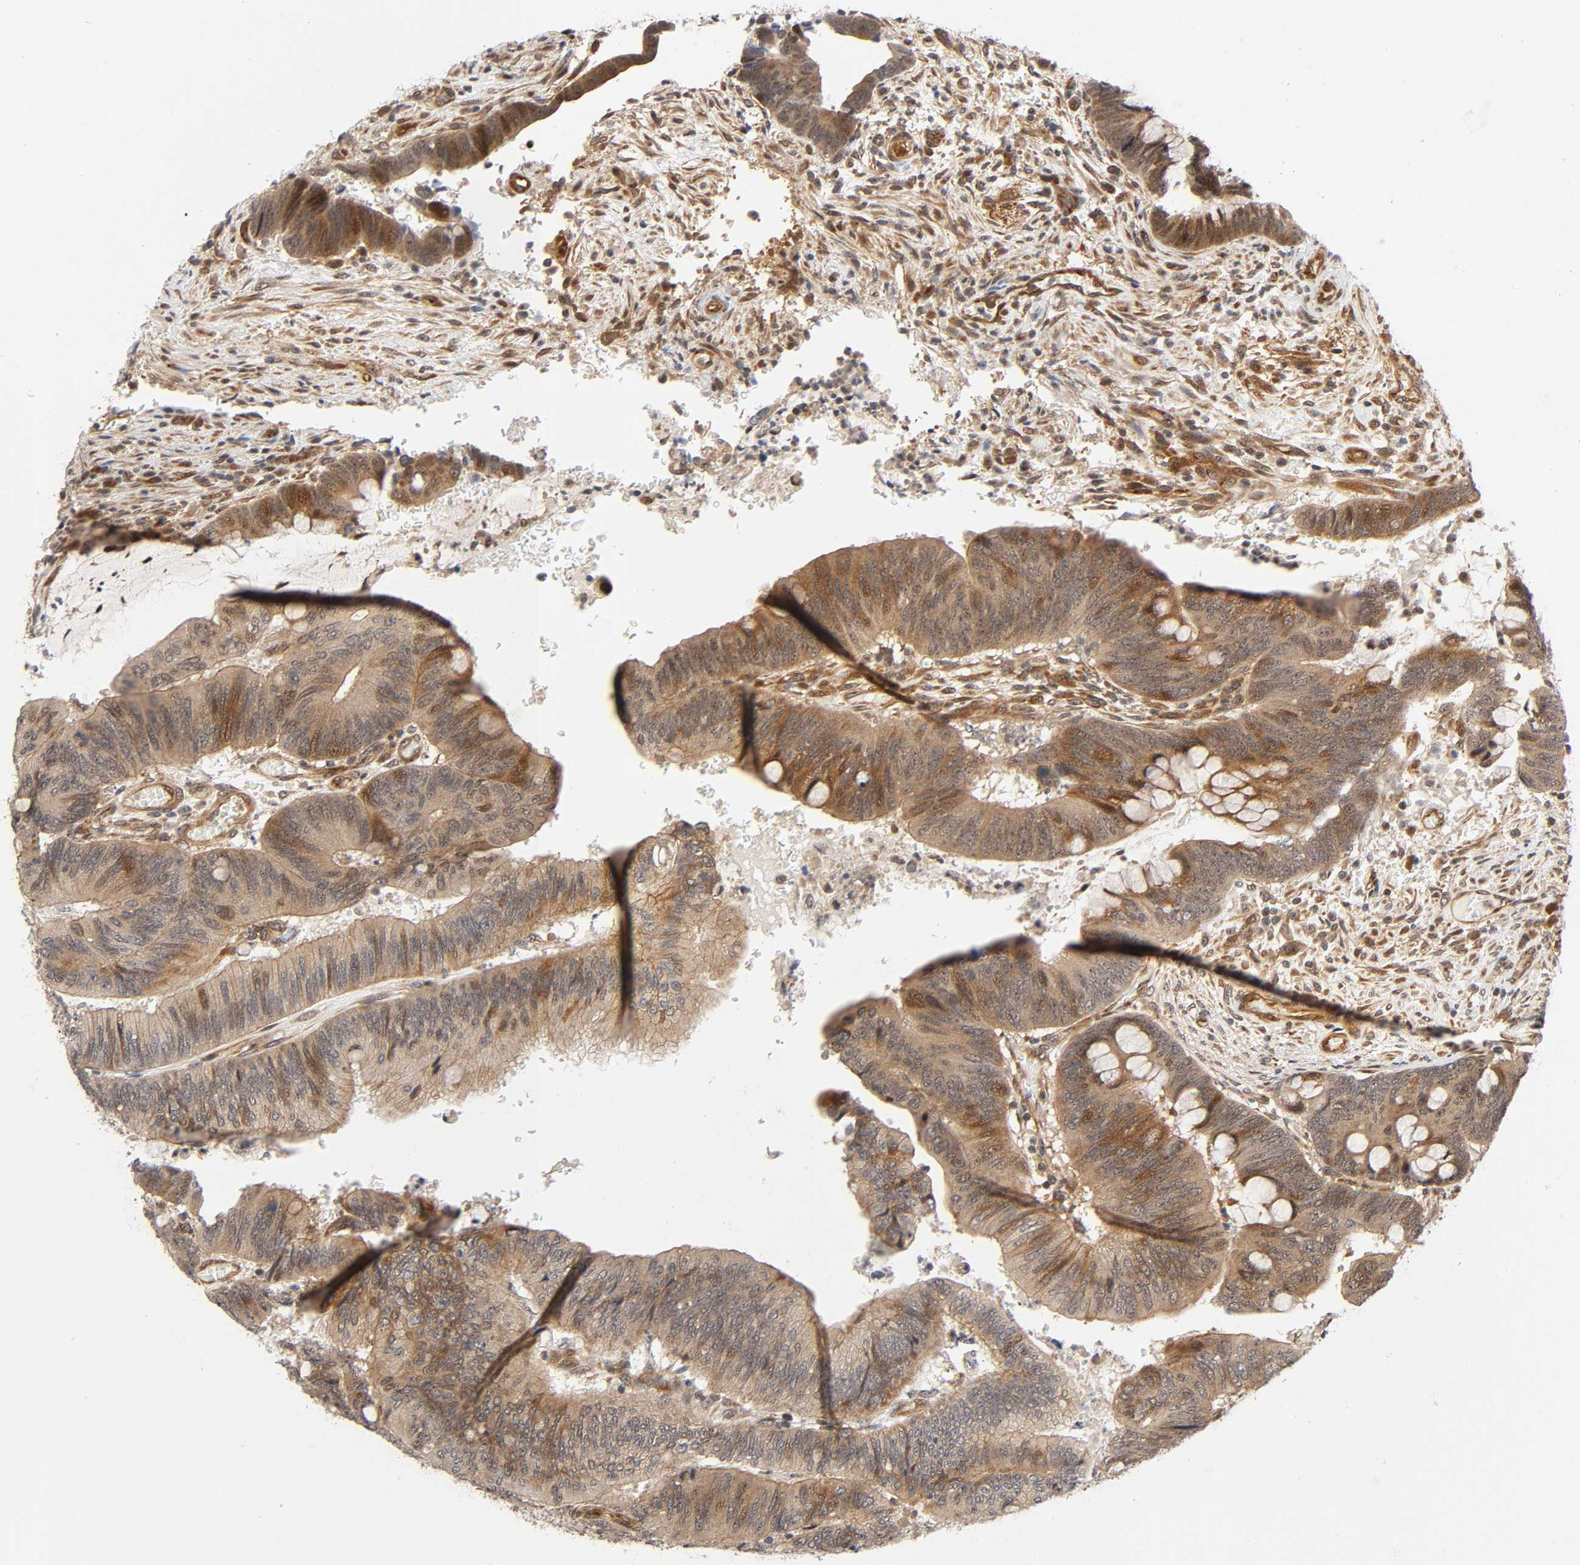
{"staining": {"intensity": "moderate", "quantity": ">75%", "location": "cytoplasmic/membranous,nuclear"}, "tissue": "colorectal cancer", "cell_type": "Tumor cells", "image_type": "cancer", "snomed": [{"axis": "morphology", "description": "Normal tissue, NOS"}, {"axis": "morphology", "description": "Adenocarcinoma, NOS"}, {"axis": "topography", "description": "Rectum"}], "caption": "Protein expression analysis of human adenocarcinoma (colorectal) reveals moderate cytoplasmic/membranous and nuclear expression in about >75% of tumor cells. The protein is shown in brown color, while the nuclei are stained blue.", "gene": "IQCJ-SCHIP1", "patient": {"sex": "male", "age": 92}}